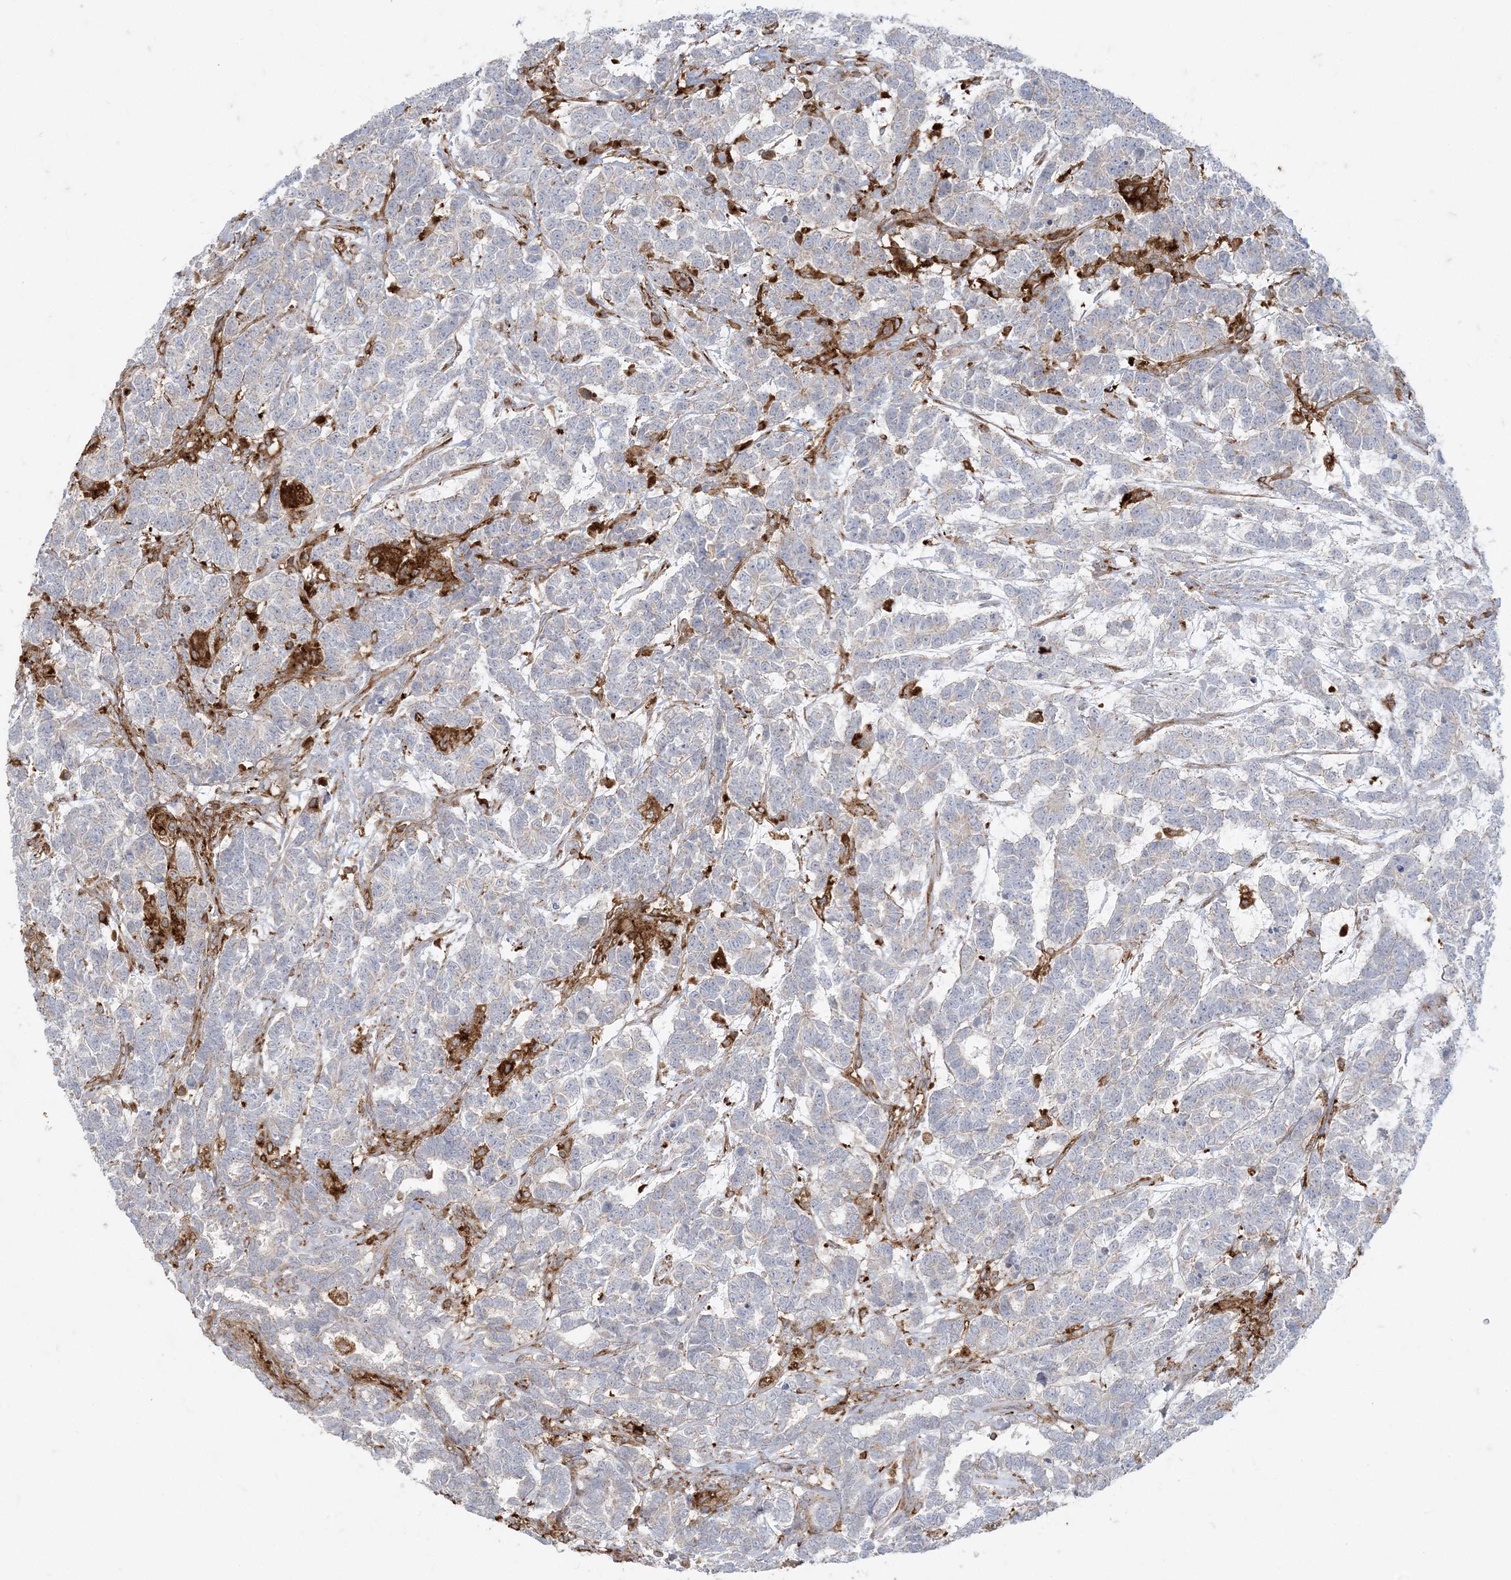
{"staining": {"intensity": "negative", "quantity": "none", "location": "none"}, "tissue": "testis cancer", "cell_type": "Tumor cells", "image_type": "cancer", "snomed": [{"axis": "morphology", "description": "Carcinoma, Embryonal, NOS"}, {"axis": "topography", "description": "Testis"}], "caption": "IHC histopathology image of neoplastic tissue: human testis cancer stained with DAB demonstrates no significant protein expression in tumor cells.", "gene": "DERL3", "patient": {"sex": "male", "age": 26}}